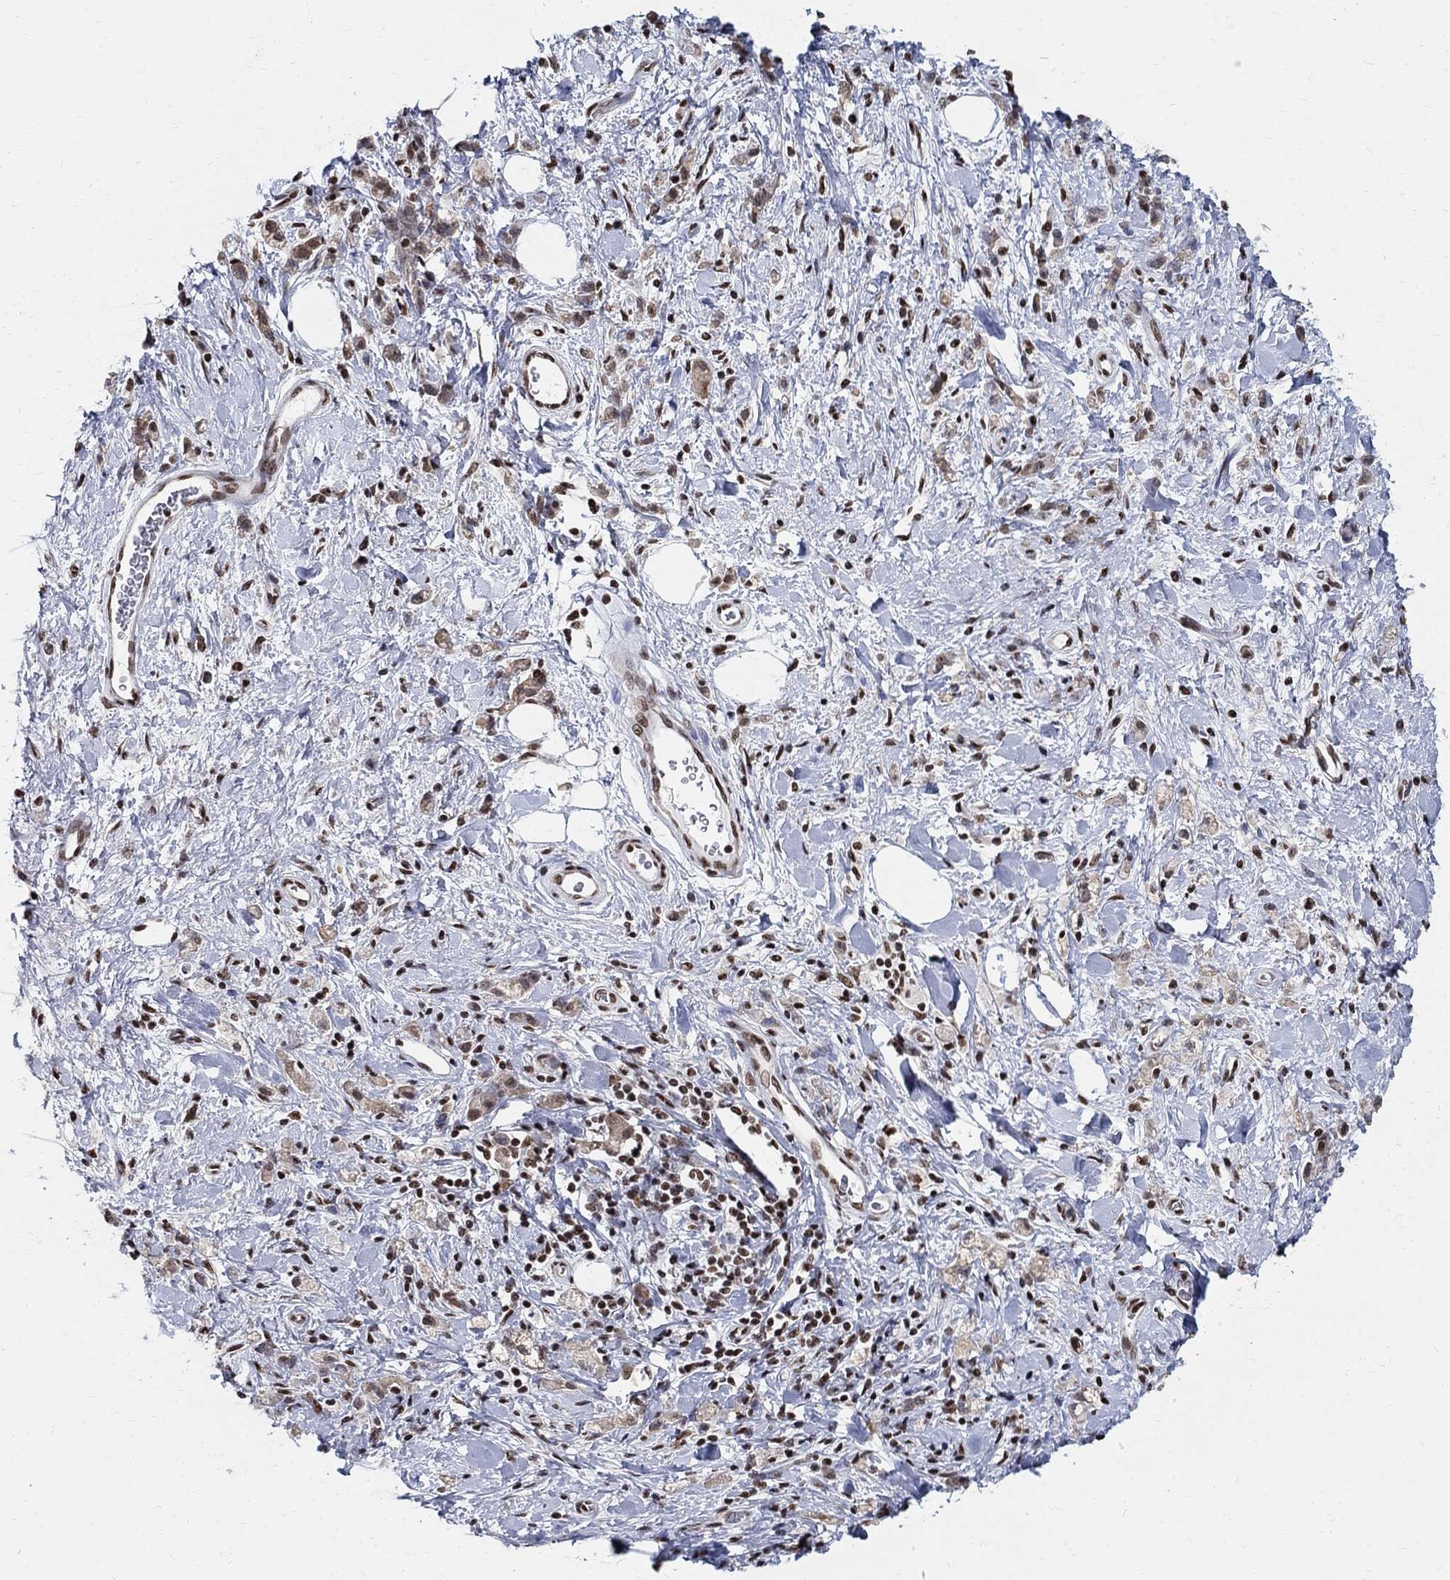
{"staining": {"intensity": "weak", "quantity": ">75%", "location": "cytoplasmic/membranous,nuclear"}, "tissue": "stomach cancer", "cell_type": "Tumor cells", "image_type": "cancer", "snomed": [{"axis": "morphology", "description": "Adenocarcinoma, NOS"}, {"axis": "topography", "description": "Stomach"}], "caption": "Weak cytoplasmic/membranous and nuclear staining is present in about >75% of tumor cells in stomach cancer (adenocarcinoma).", "gene": "FBXO16", "patient": {"sex": "male", "age": 77}}